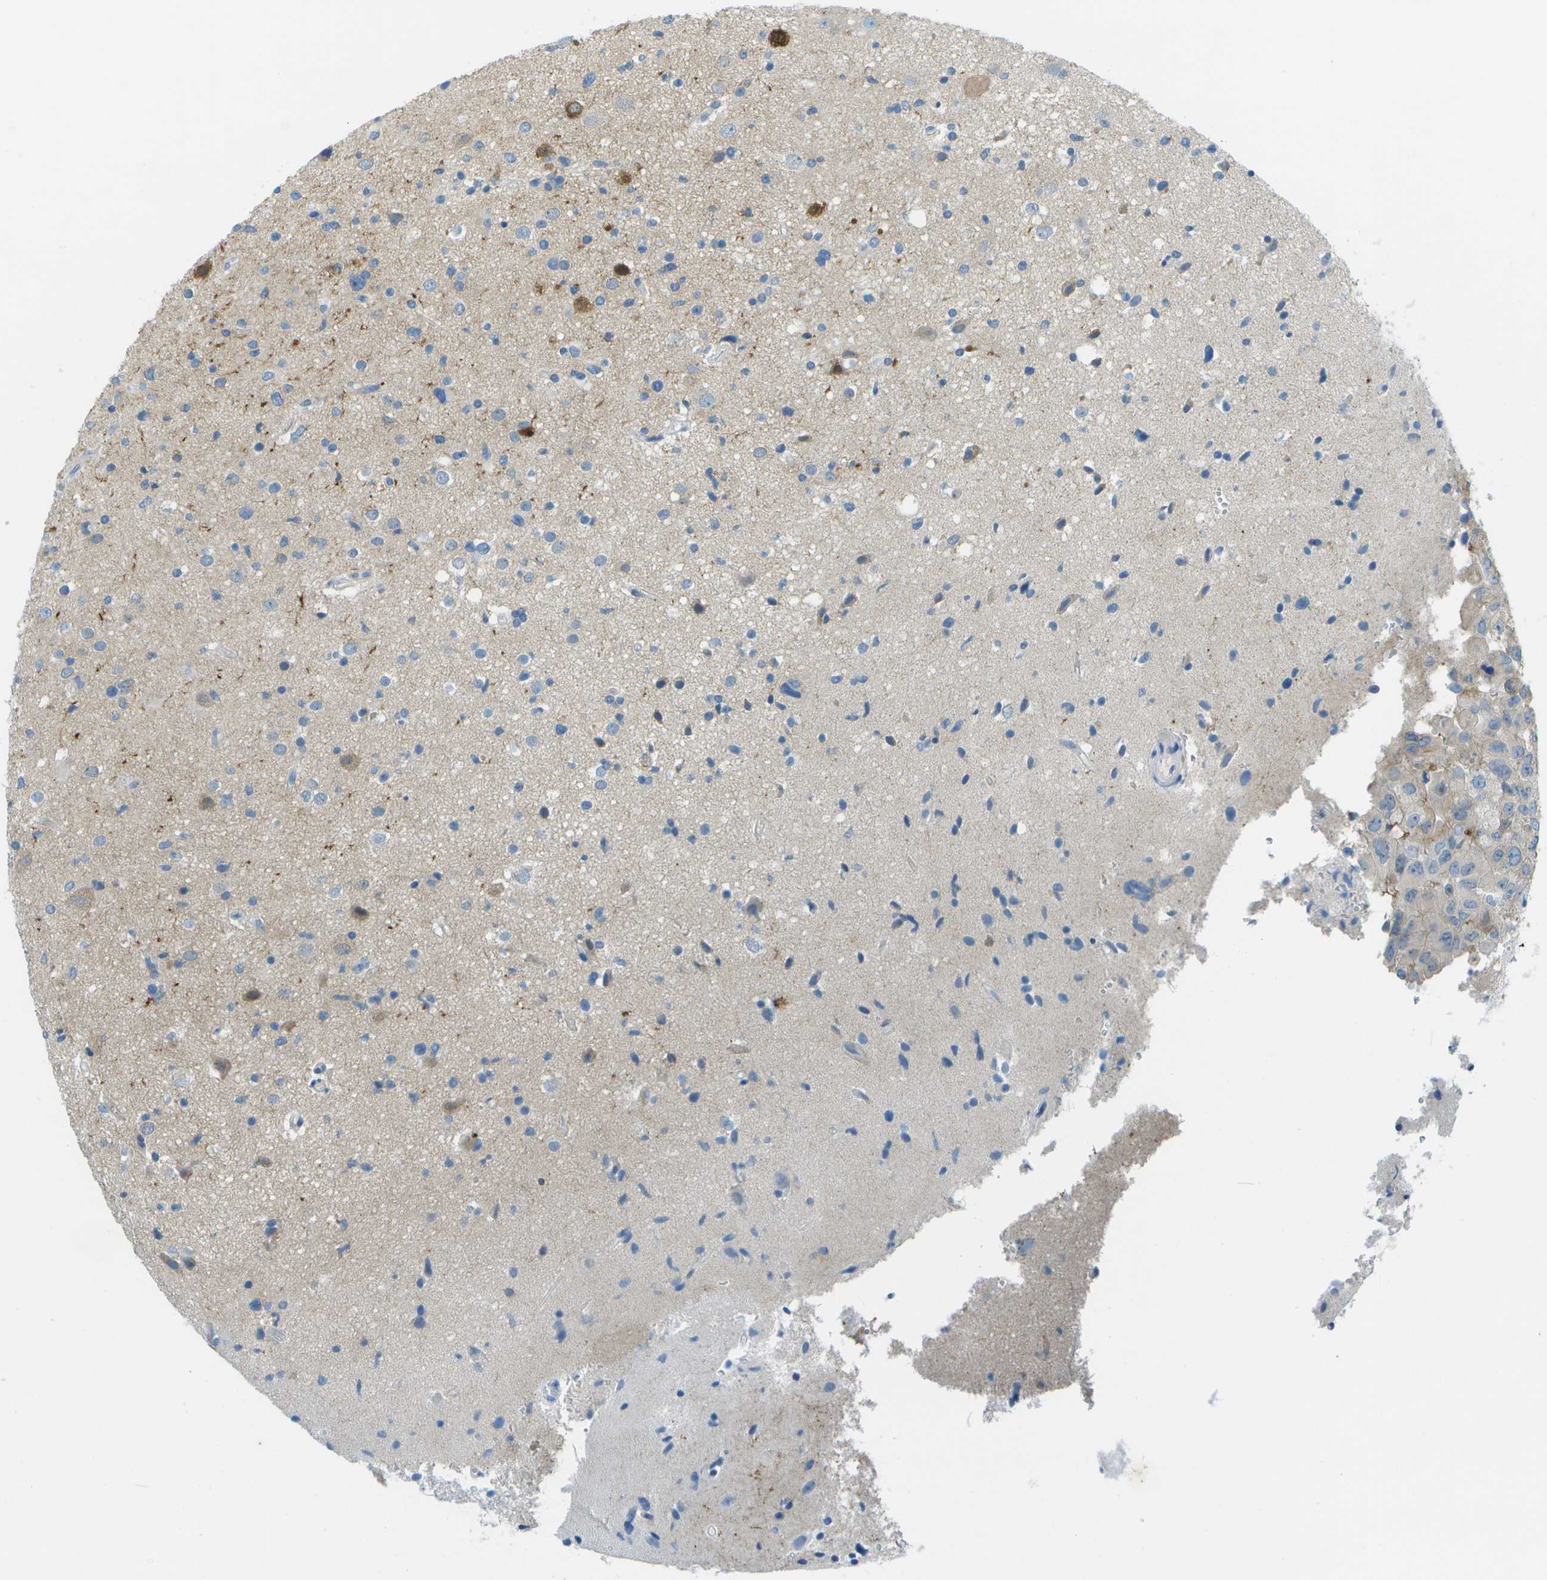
{"staining": {"intensity": "weak", "quantity": "<25%", "location": "cytoplasmic/membranous"}, "tissue": "glioma", "cell_type": "Tumor cells", "image_type": "cancer", "snomed": [{"axis": "morphology", "description": "Glioma, malignant, High grade"}, {"axis": "topography", "description": "Brain"}], "caption": "A high-resolution image shows immunohistochemistry (IHC) staining of glioma, which displays no significant expression in tumor cells.", "gene": "LRRC66", "patient": {"sex": "male", "age": 33}}